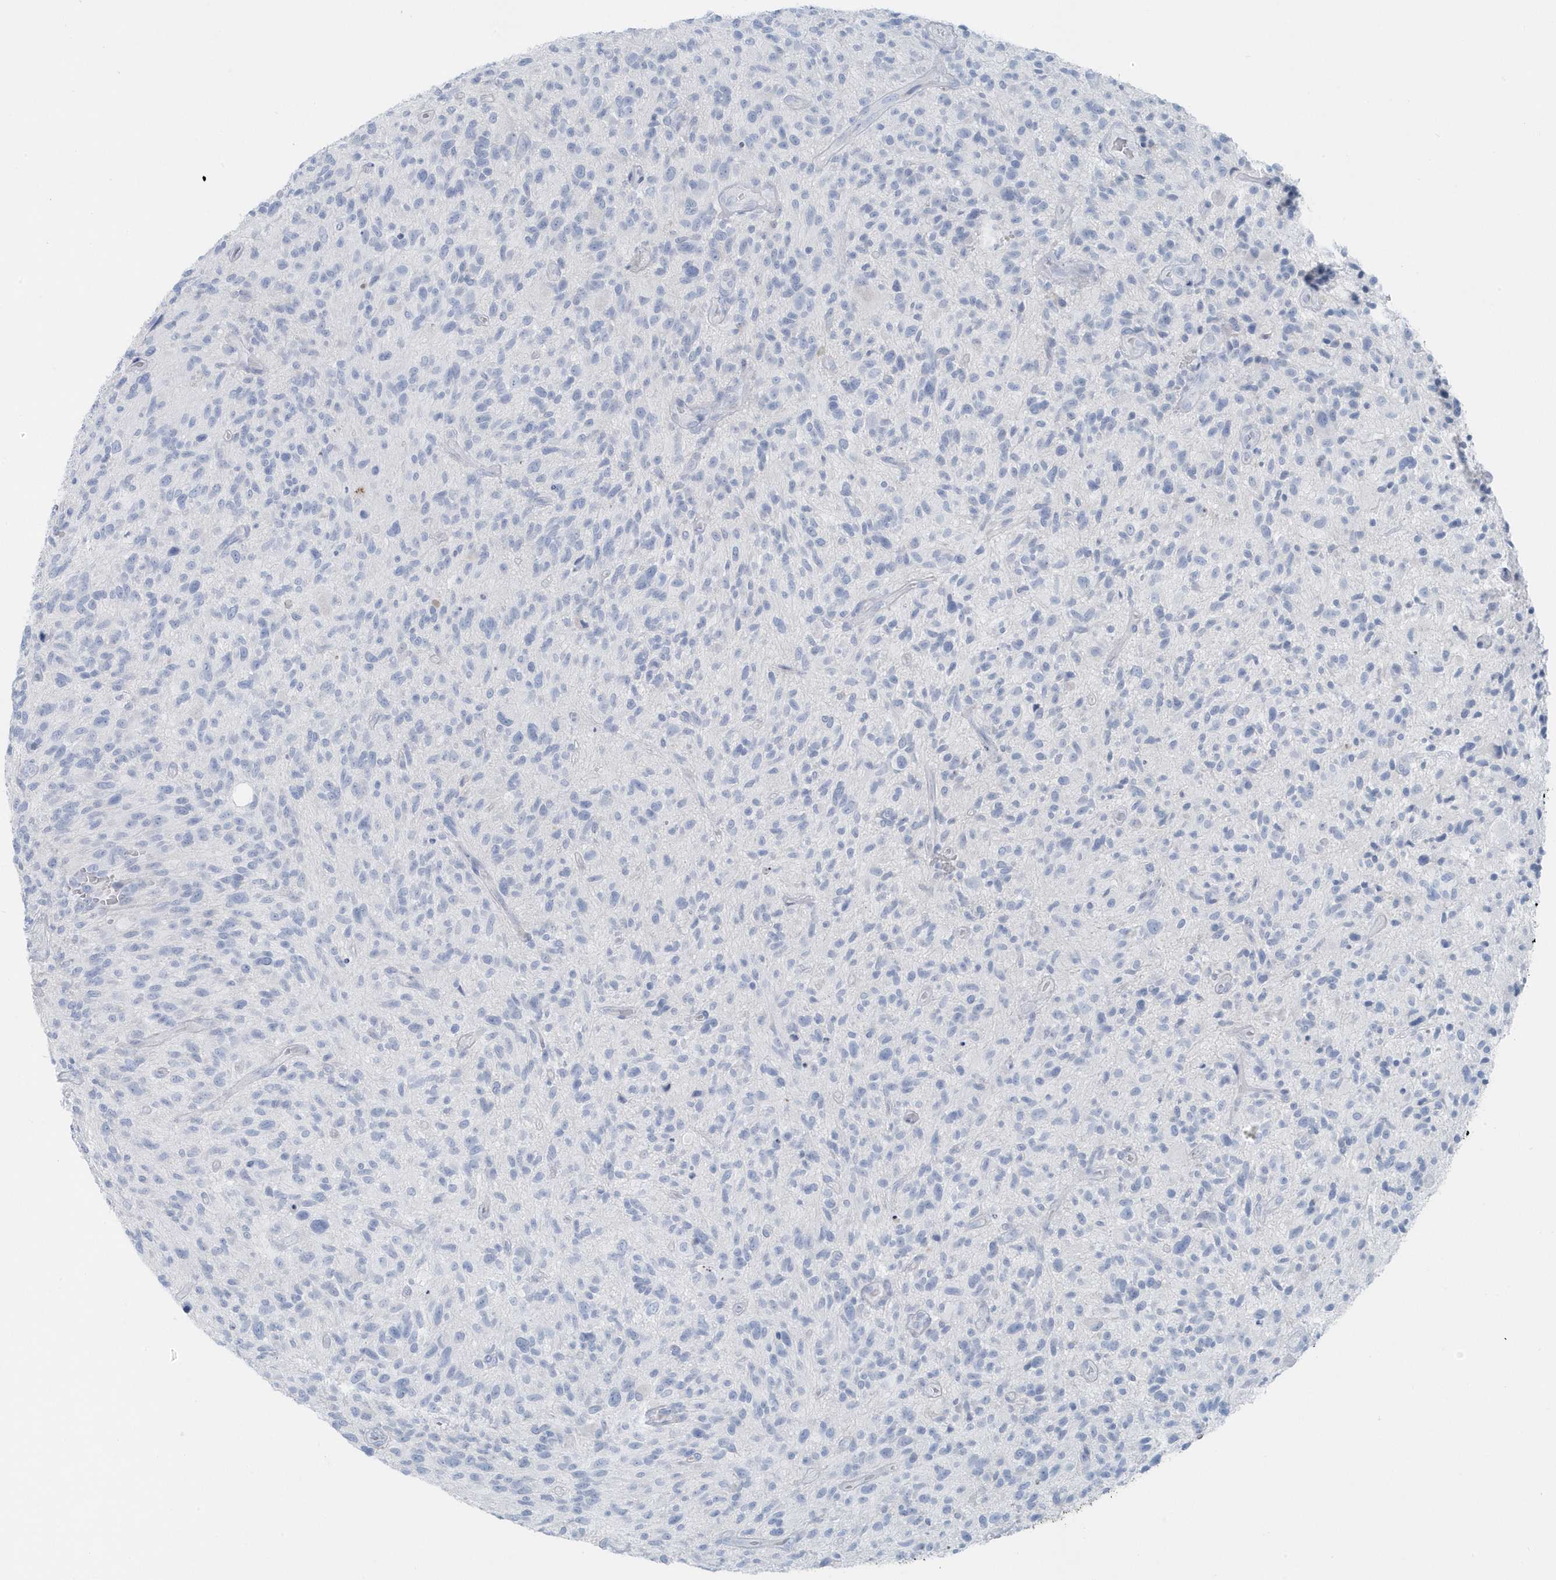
{"staining": {"intensity": "negative", "quantity": "none", "location": "none"}, "tissue": "glioma", "cell_type": "Tumor cells", "image_type": "cancer", "snomed": [{"axis": "morphology", "description": "Glioma, malignant, High grade"}, {"axis": "topography", "description": "Brain"}], "caption": "Photomicrograph shows no protein expression in tumor cells of glioma tissue. Brightfield microscopy of immunohistochemistry (IHC) stained with DAB (3,3'-diaminobenzidine) (brown) and hematoxylin (blue), captured at high magnification.", "gene": "FAM98A", "patient": {"sex": "male", "age": 47}}